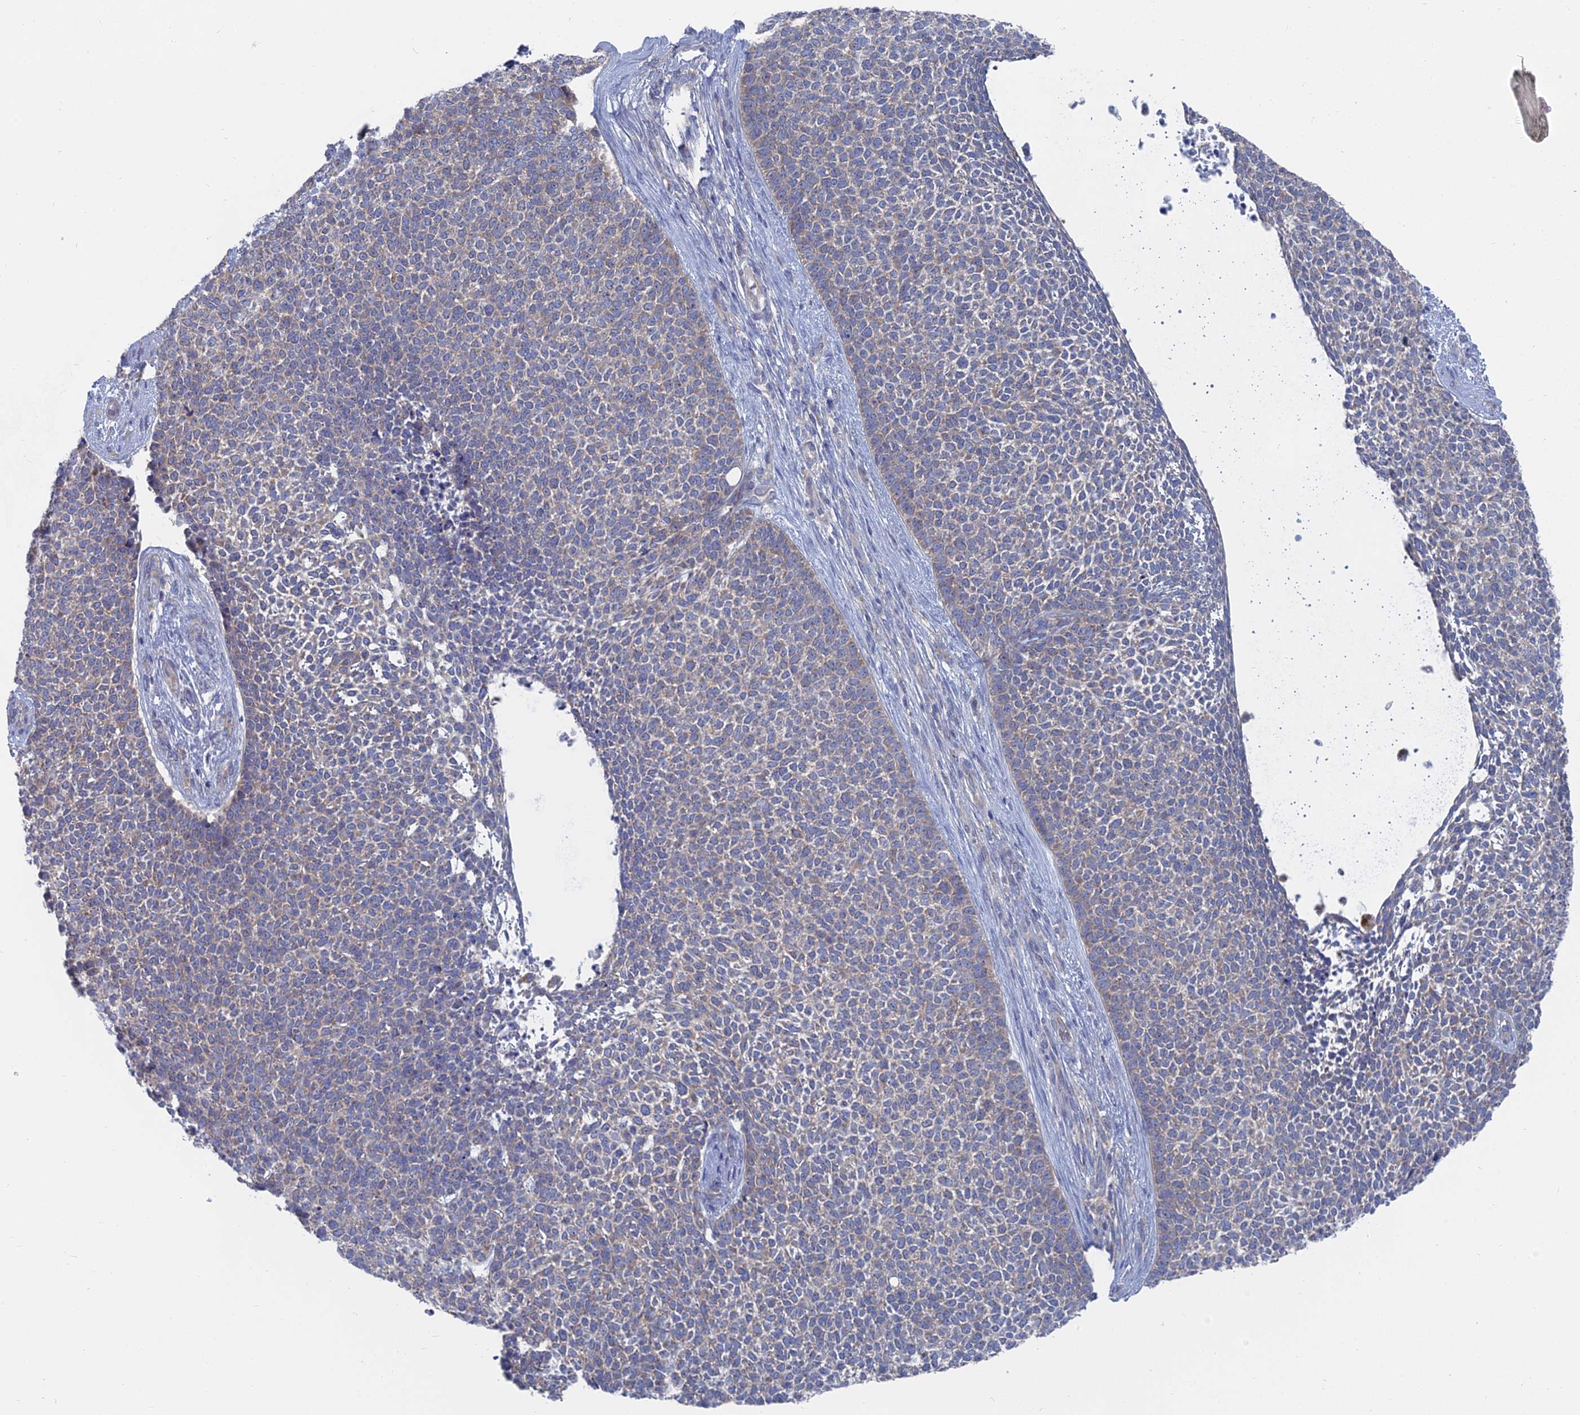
{"staining": {"intensity": "weak", "quantity": "25%-75%", "location": "cytoplasmic/membranous"}, "tissue": "skin cancer", "cell_type": "Tumor cells", "image_type": "cancer", "snomed": [{"axis": "morphology", "description": "Basal cell carcinoma"}, {"axis": "topography", "description": "Skin"}], "caption": "Skin cancer (basal cell carcinoma) stained with DAB IHC demonstrates low levels of weak cytoplasmic/membranous expression in approximately 25%-75% of tumor cells. (DAB (3,3'-diaminobenzidine) = brown stain, brightfield microscopy at high magnification).", "gene": "CCDC149", "patient": {"sex": "female", "age": 84}}